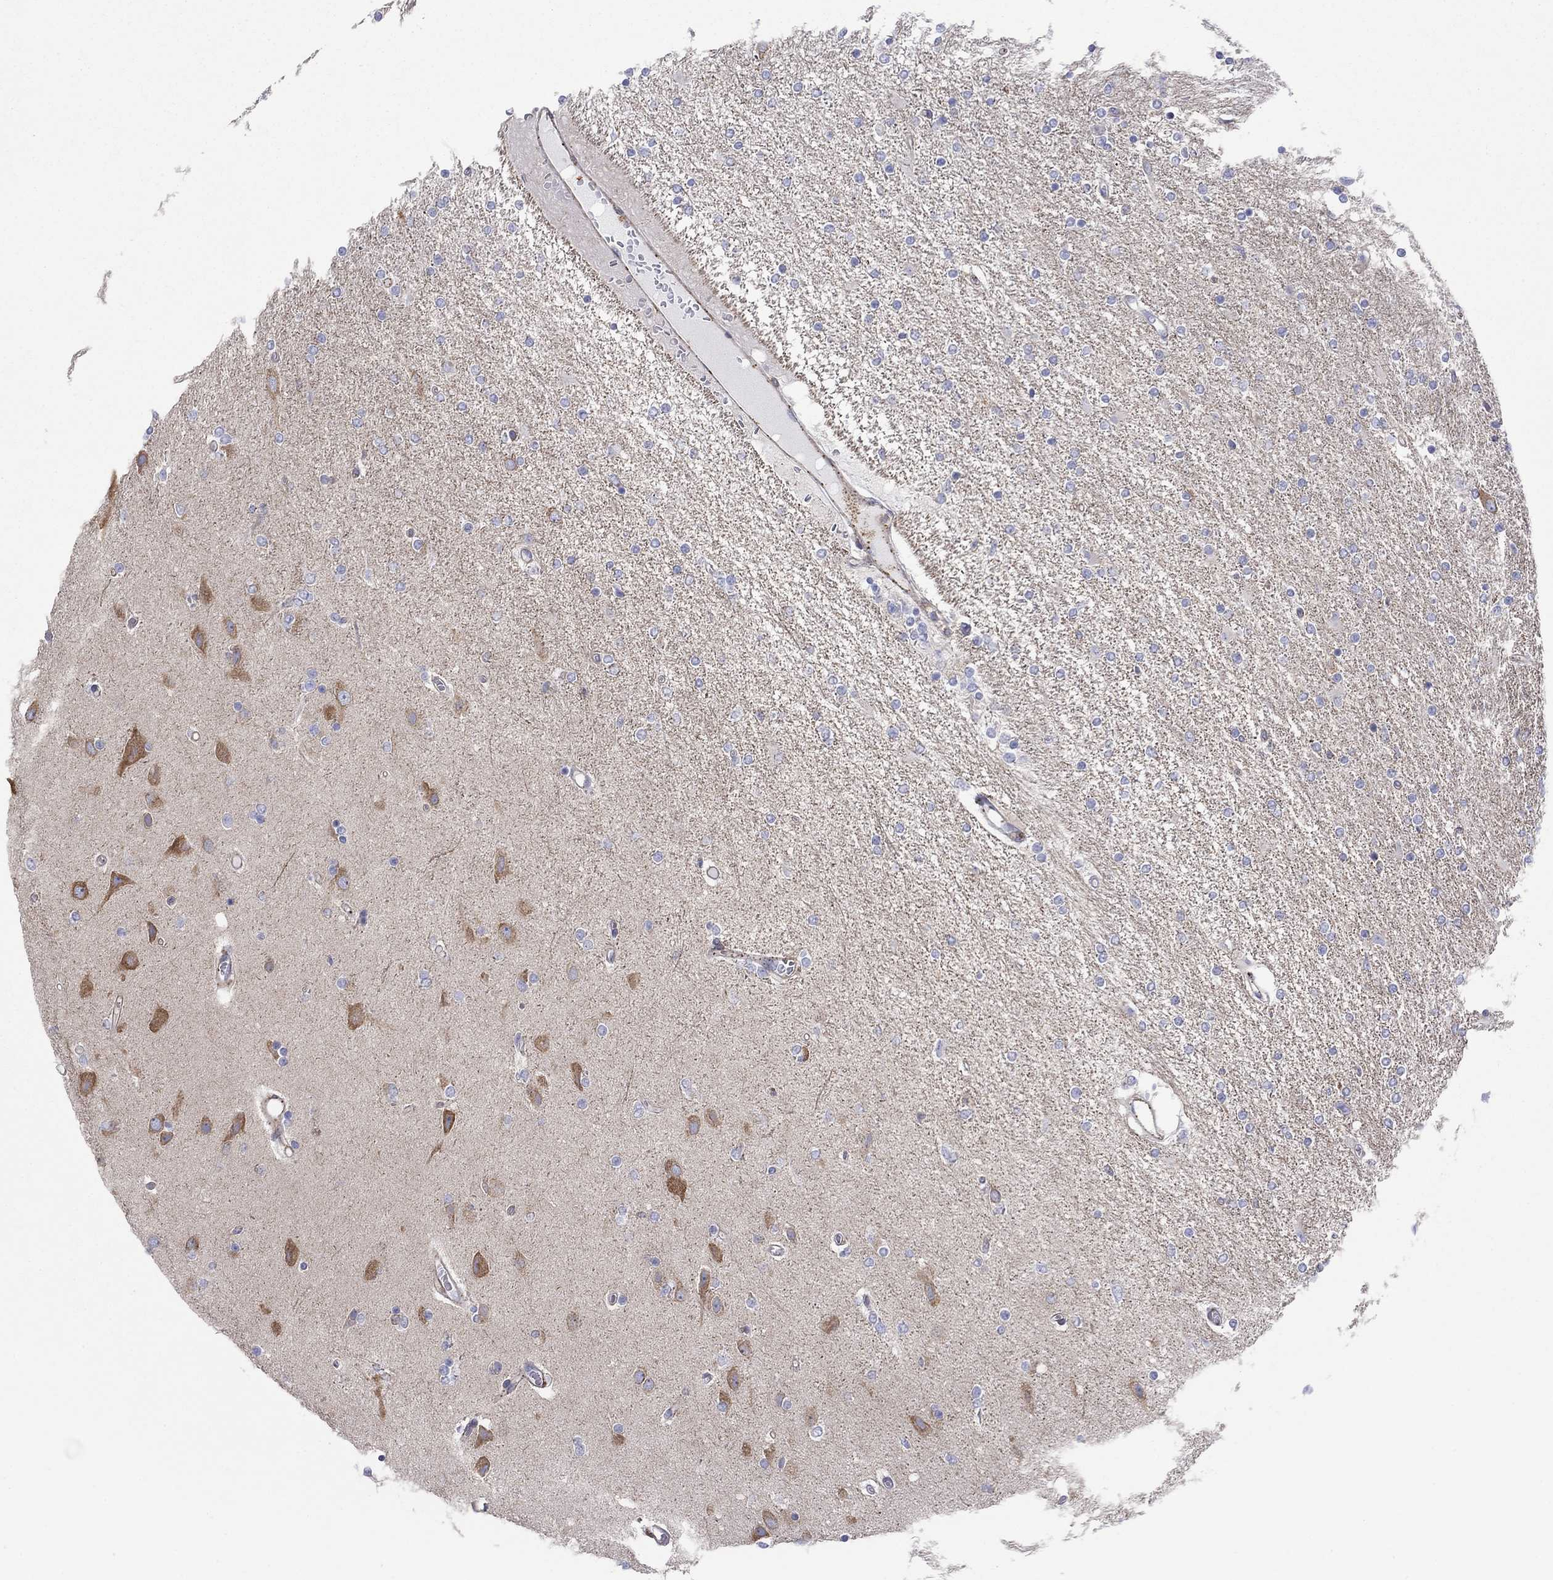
{"staining": {"intensity": "negative", "quantity": "none", "location": "none"}, "tissue": "glioma", "cell_type": "Tumor cells", "image_type": "cancer", "snomed": [{"axis": "morphology", "description": "Glioma, malignant, High grade"}, {"axis": "topography", "description": "Cerebral cortex"}], "caption": "The IHC image has no significant positivity in tumor cells of glioma tissue.", "gene": "PAG1", "patient": {"sex": "male", "age": 70}}